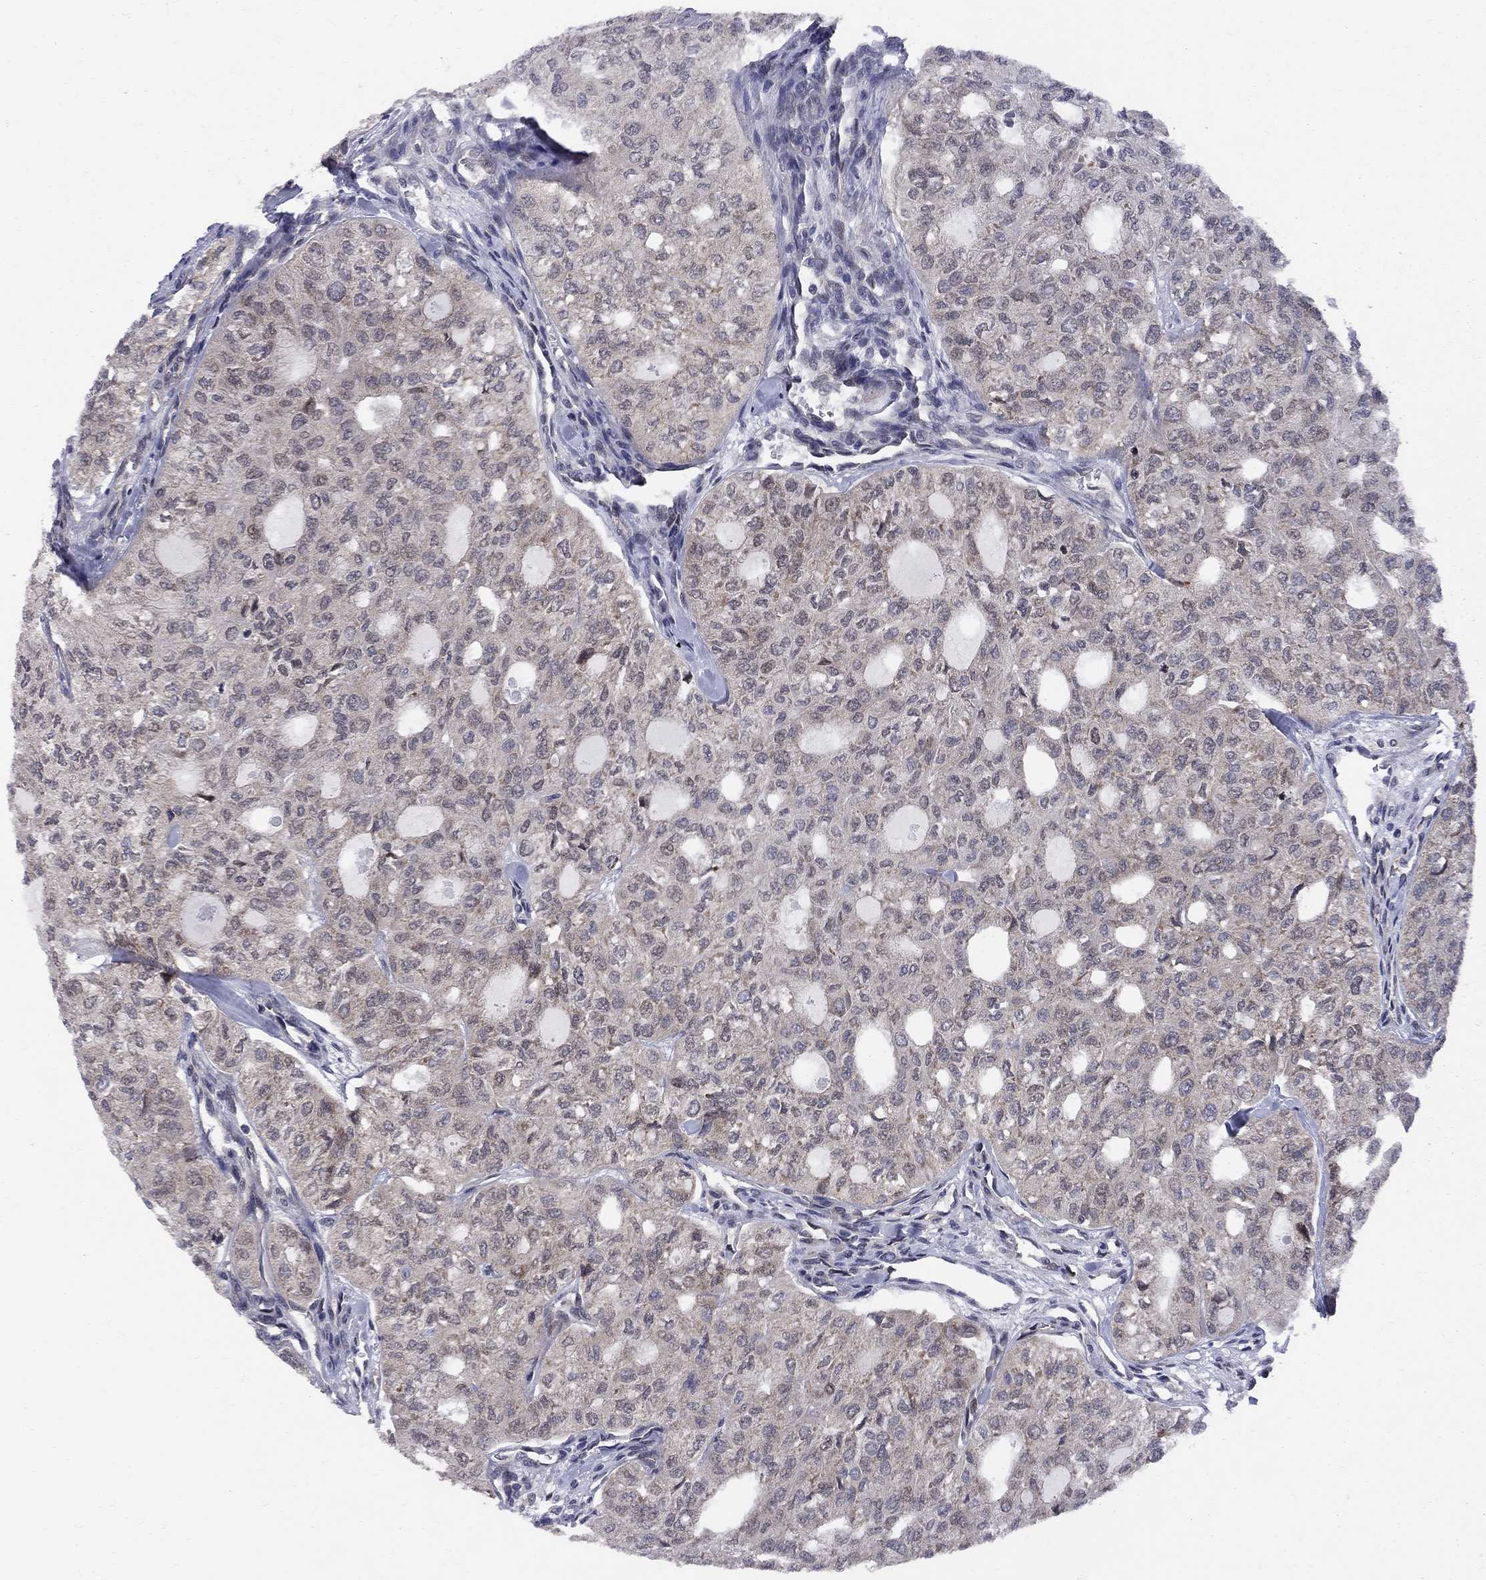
{"staining": {"intensity": "weak", "quantity": "25%-75%", "location": "cytoplasmic/membranous"}, "tissue": "thyroid cancer", "cell_type": "Tumor cells", "image_type": "cancer", "snomed": [{"axis": "morphology", "description": "Follicular adenoma carcinoma, NOS"}, {"axis": "topography", "description": "Thyroid gland"}], "caption": "Protein staining of thyroid cancer tissue reveals weak cytoplasmic/membranous staining in approximately 25%-75% of tumor cells.", "gene": "CNOT11", "patient": {"sex": "male", "age": 75}}